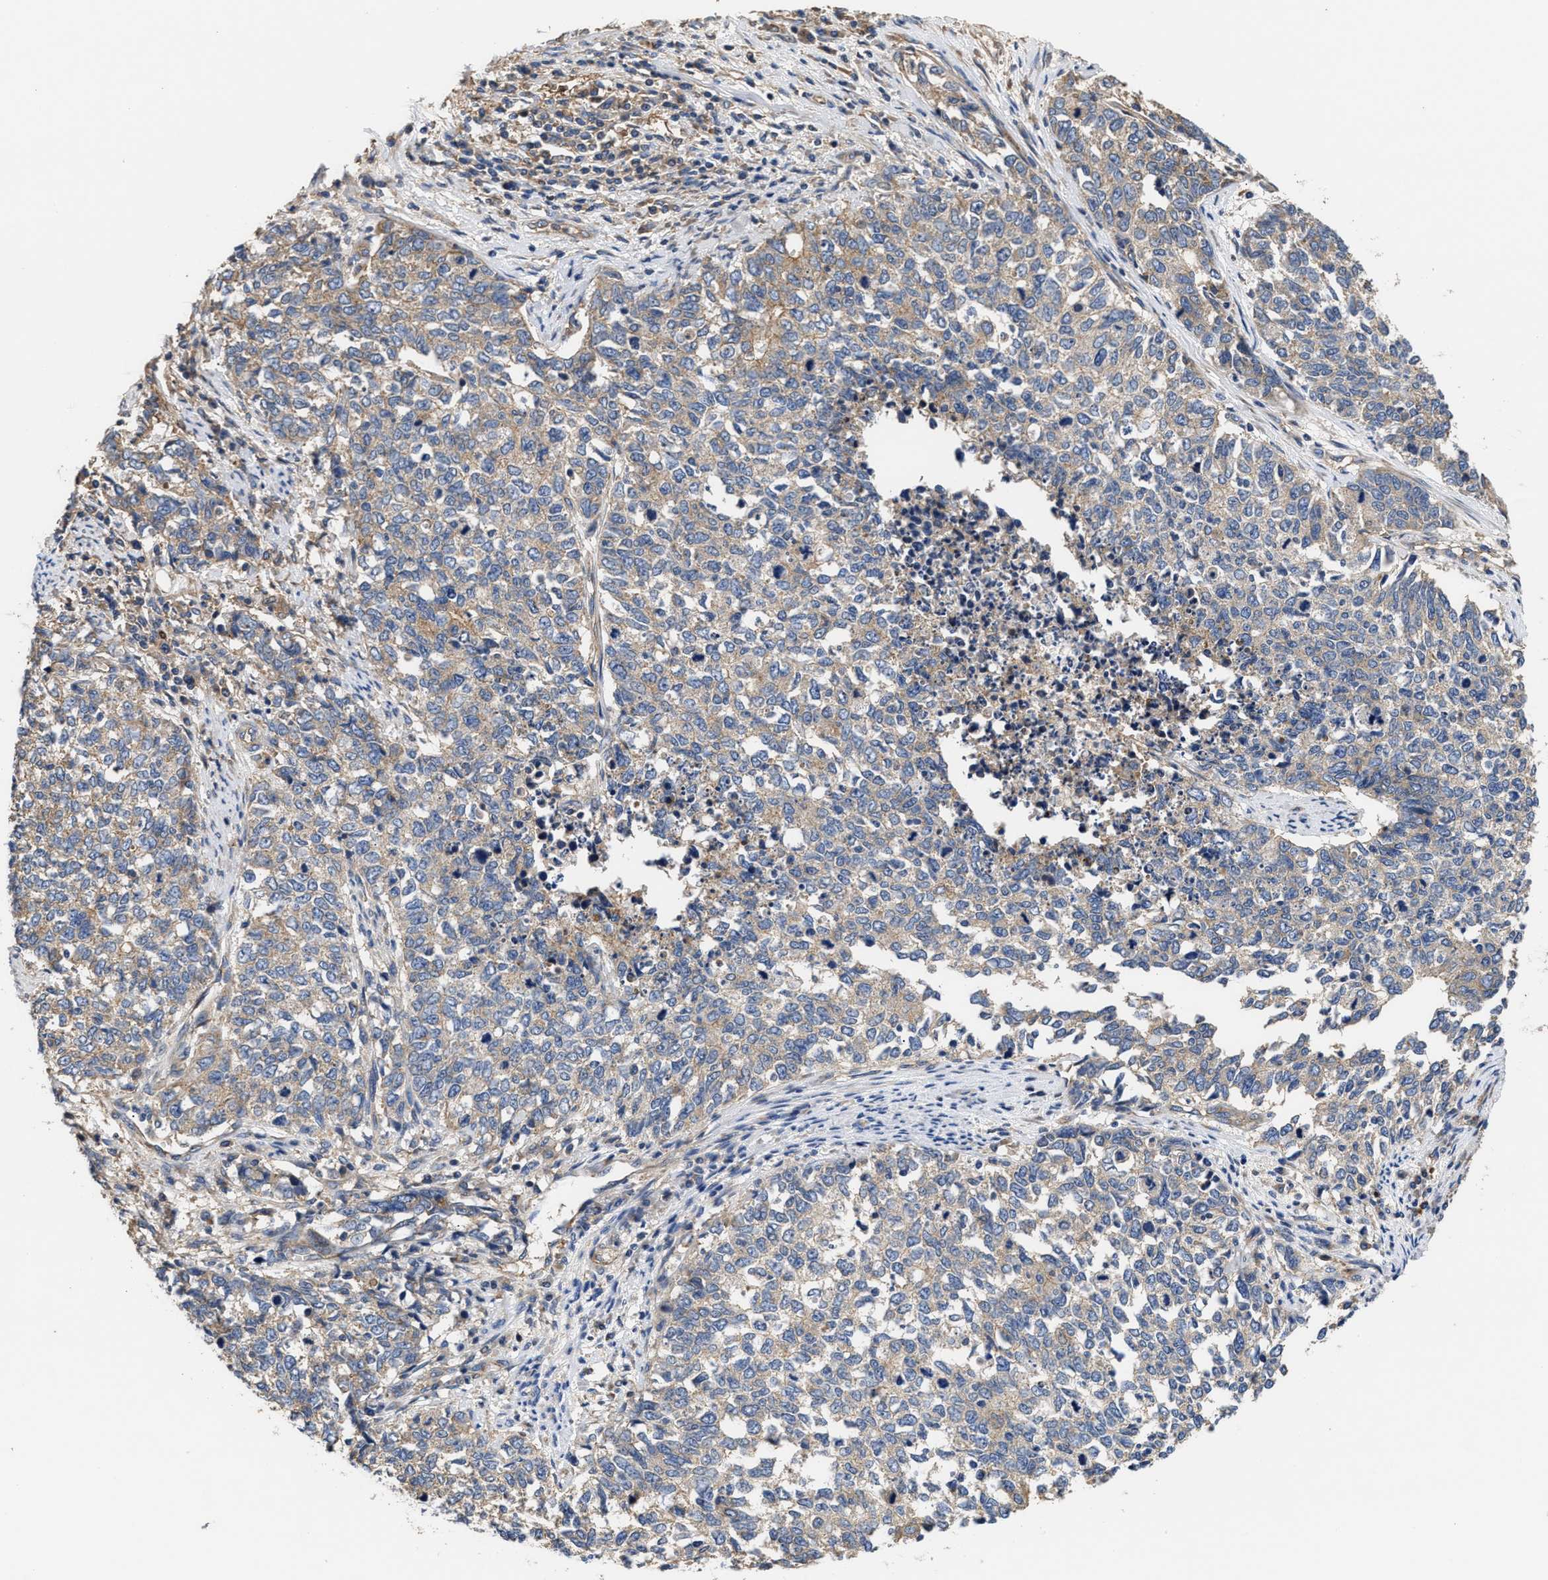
{"staining": {"intensity": "weak", "quantity": "<25%", "location": "cytoplasmic/membranous"}, "tissue": "cervical cancer", "cell_type": "Tumor cells", "image_type": "cancer", "snomed": [{"axis": "morphology", "description": "Squamous cell carcinoma, NOS"}, {"axis": "topography", "description": "Cervix"}], "caption": "Cervical cancer (squamous cell carcinoma) was stained to show a protein in brown. There is no significant positivity in tumor cells.", "gene": "KLB", "patient": {"sex": "female", "age": 63}}